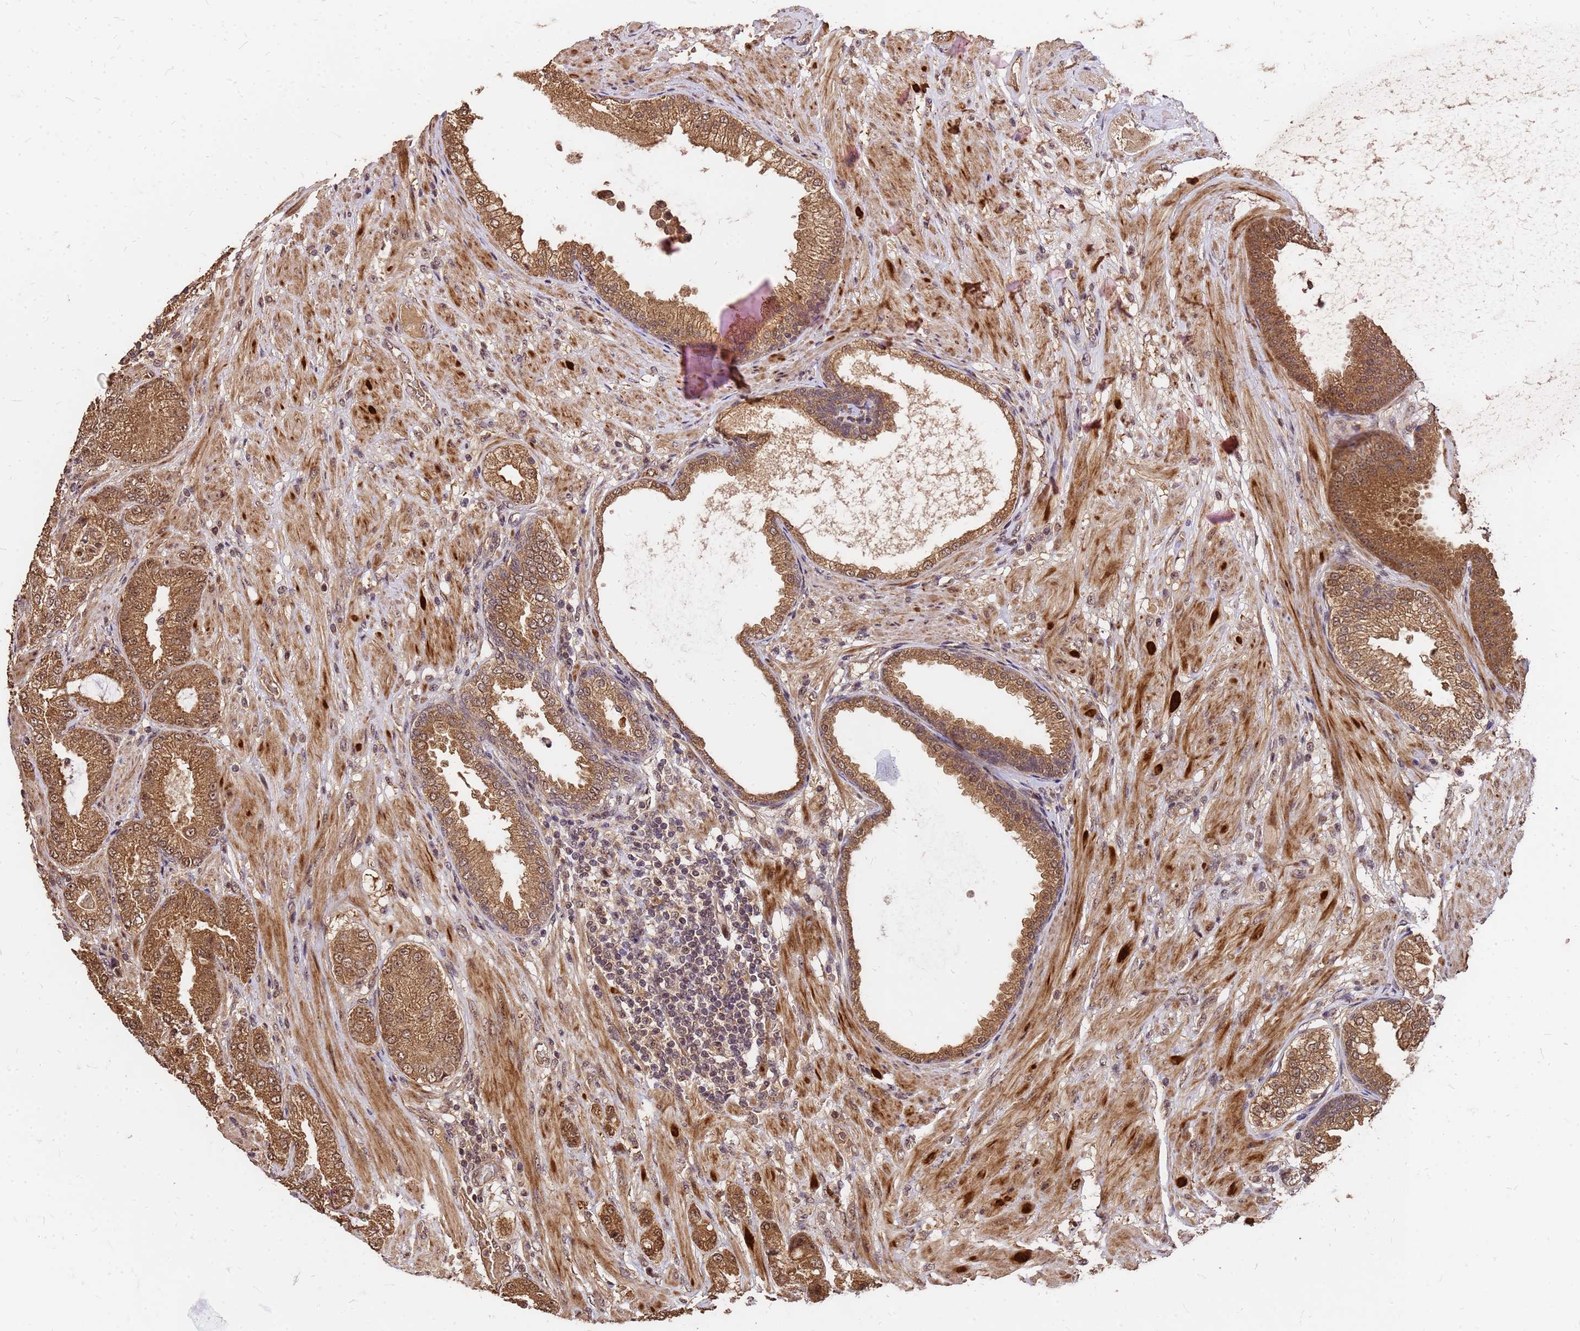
{"staining": {"intensity": "moderate", "quantity": ">75%", "location": "cytoplasmic/membranous,nuclear"}, "tissue": "prostate cancer", "cell_type": "Tumor cells", "image_type": "cancer", "snomed": [{"axis": "morphology", "description": "Adenocarcinoma, High grade"}, {"axis": "topography", "description": "Prostate"}], "caption": "Immunohistochemical staining of human prostate cancer reveals medium levels of moderate cytoplasmic/membranous and nuclear staining in approximately >75% of tumor cells.", "gene": "GPATCH8", "patient": {"sex": "male", "age": 71}}